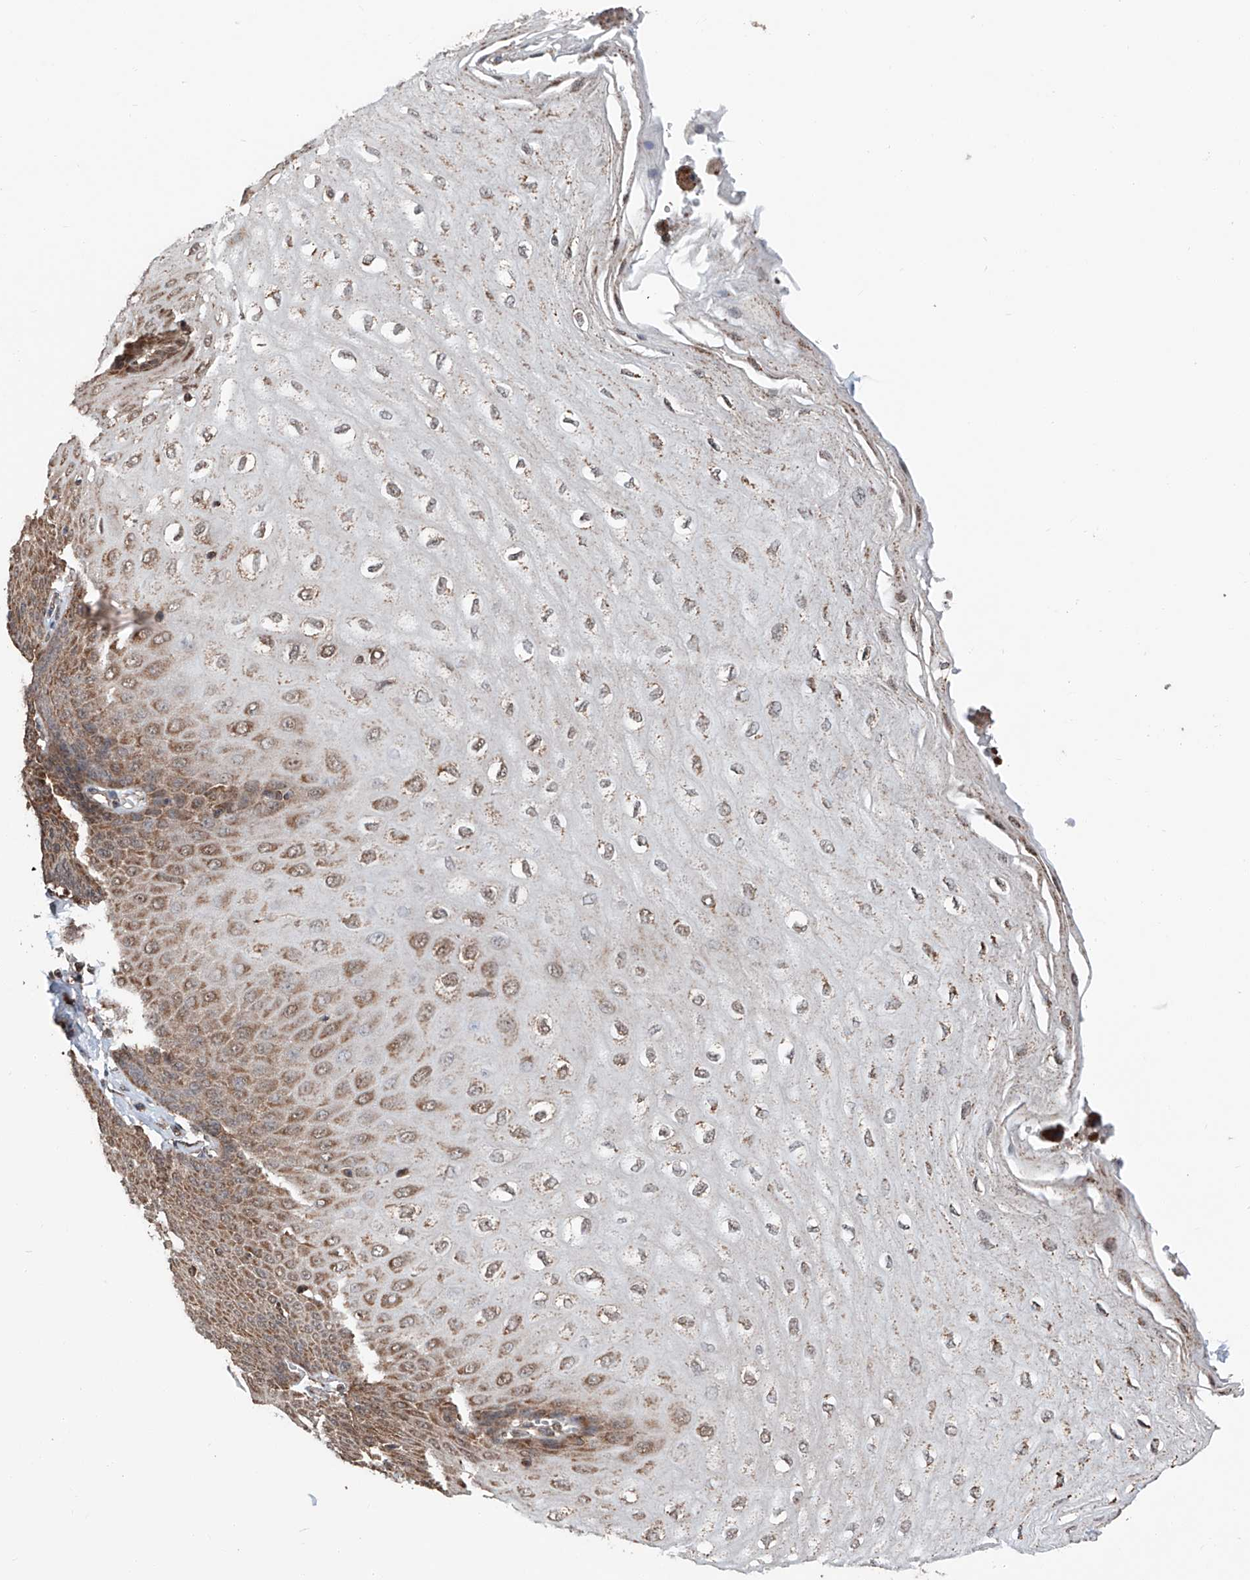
{"staining": {"intensity": "moderate", "quantity": ">75%", "location": "cytoplasmic/membranous"}, "tissue": "esophagus", "cell_type": "Squamous epithelial cells", "image_type": "normal", "snomed": [{"axis": "morphology", "description": "Normal tissue, NOS"}, {"axis": "topography", "description": "Esophagus"}], "caption": "Protein staining of normal esophagus exhibits moderate cytoplasmic/membranous expression in about >75% of squamous epithelial cells.", "gene": "ZNF445", "patient": {"sex": "male", "age": 60}}